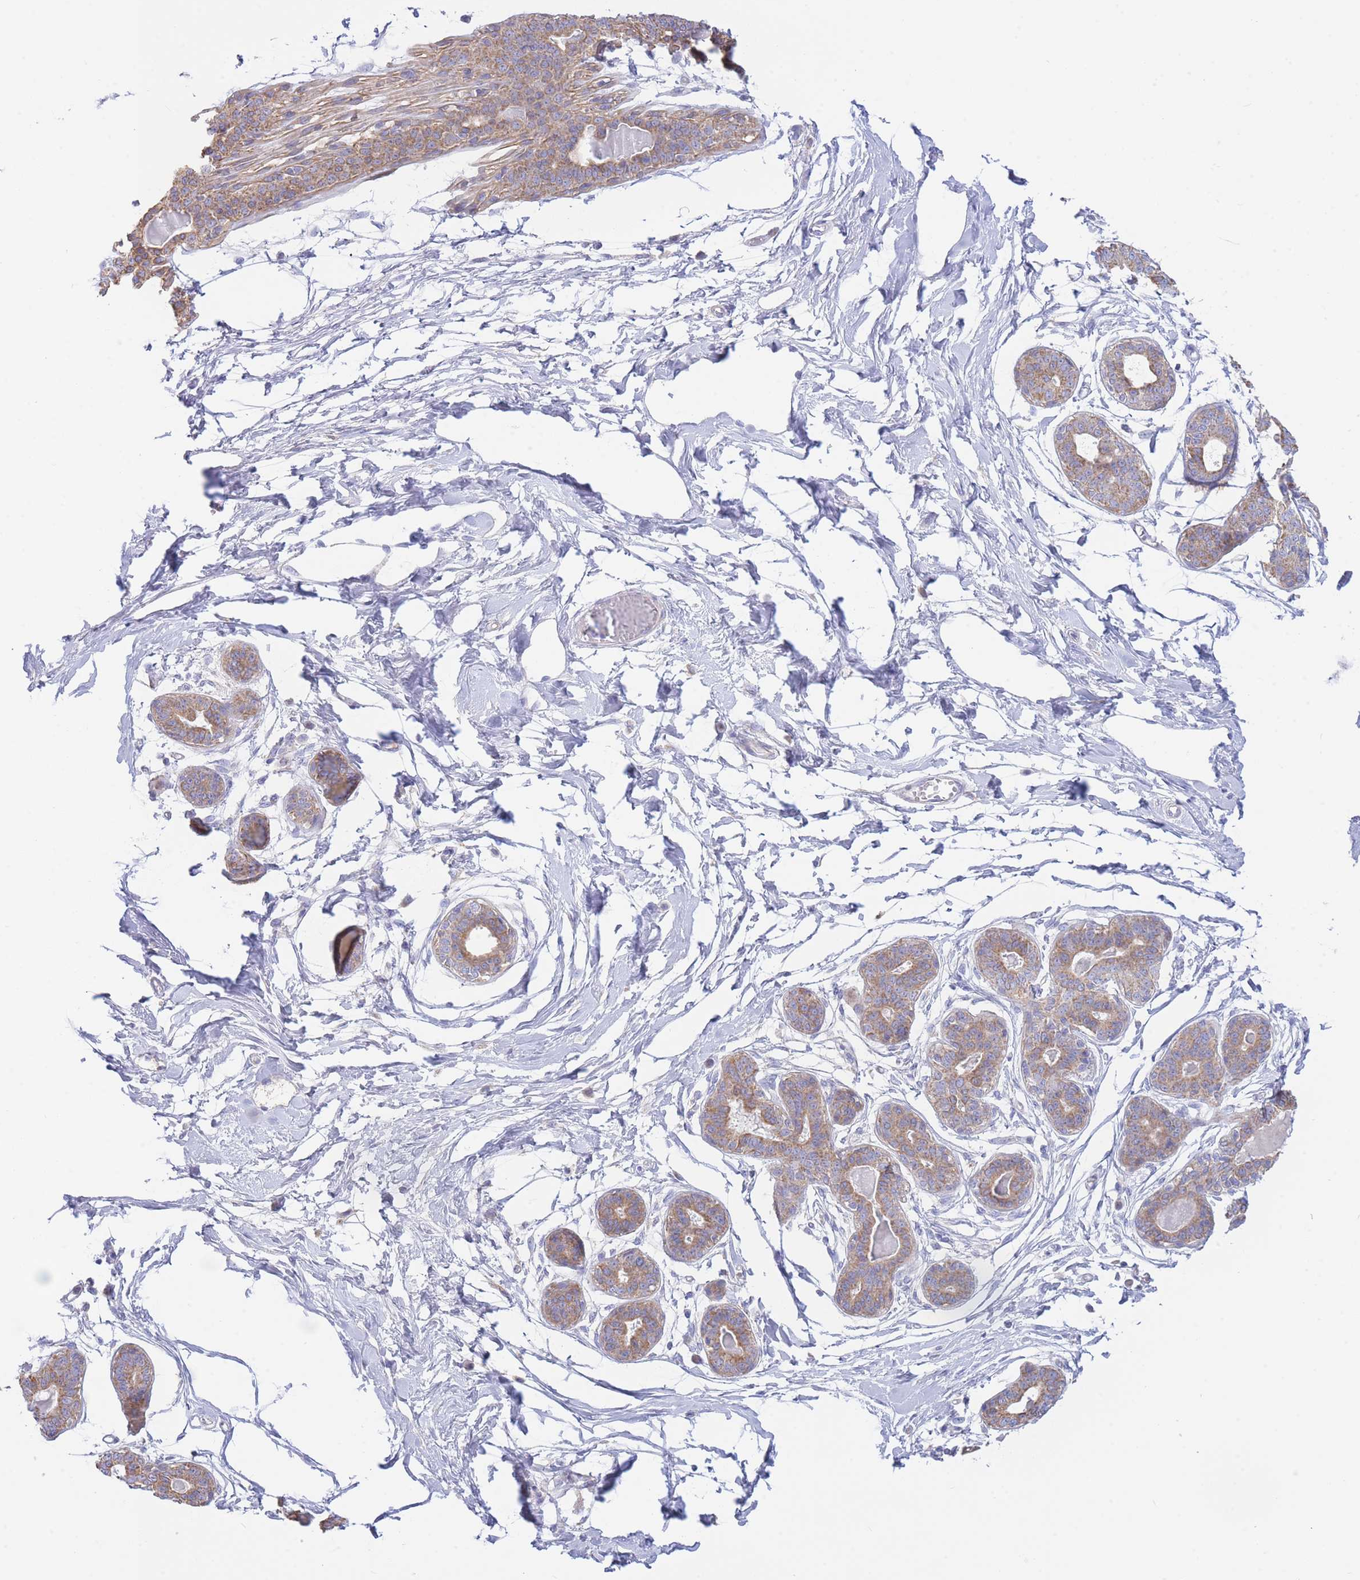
{"staining": {"intensity": "negative", "quantity": "none", "location": "none"}, "tissue": "breast", "cell_type": "Adipocytes", "image_type": "normal", "snomed": [{"axis": "morphology", "description": "Normal tissue, NOS"}, {"axis": "topography", "description": "Breast"}], "caption": "This photomicrograph is of normal breast stained with IHC to label a protein in brown with the nuclei are counter-stained blue. There is no staining in adipocytes.", "gene": "NANP", "patient": {"sex": "female", "age": 45}}